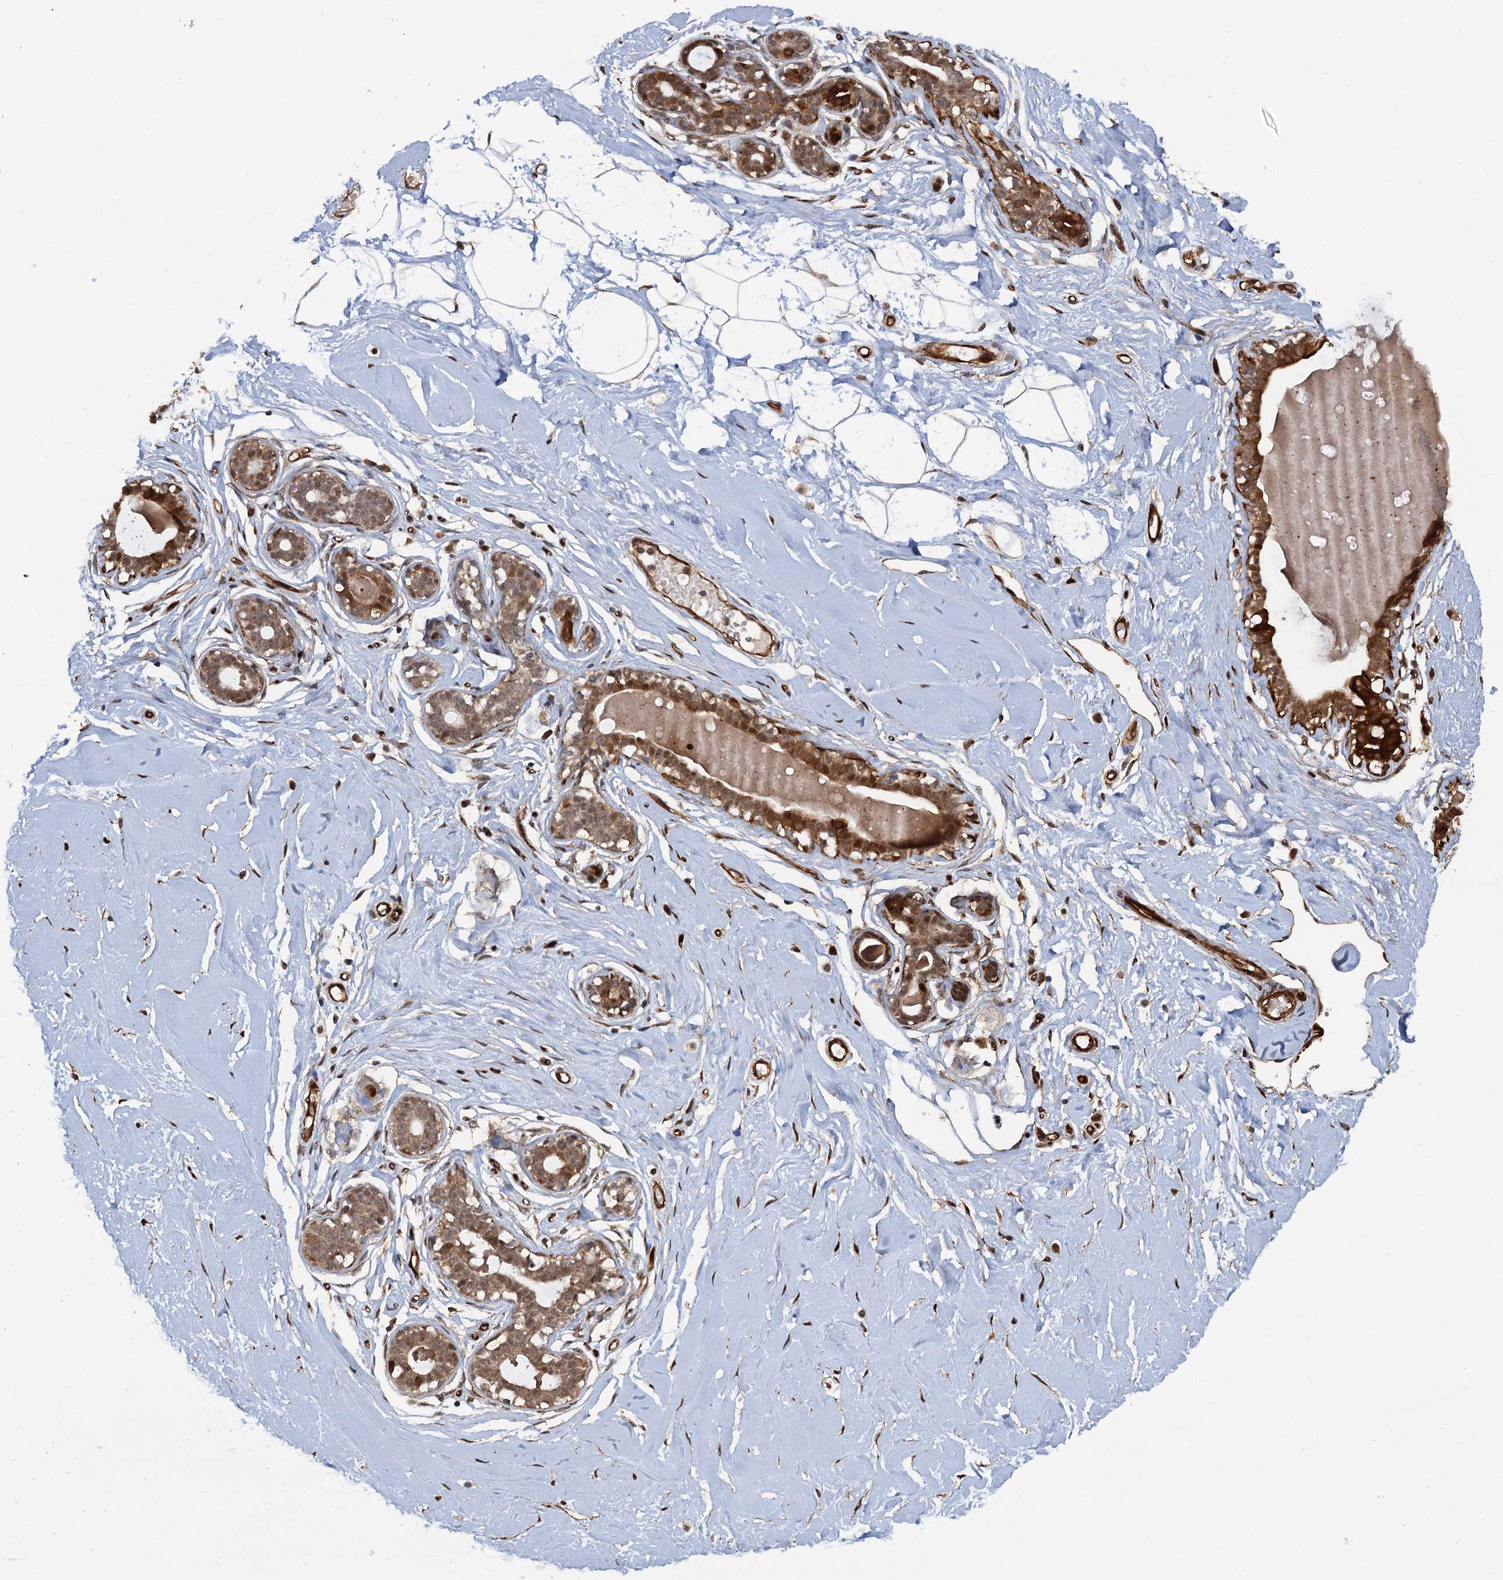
{"staining": {"intensity": "moderate", "quantity": "25%-75%", "location": "nuclear"}, "tissue": "breast", "cell_type": "Adipocytes", "image_type": "normal", "snomed": [{"axis": "morphology", "description": "Normal tissue, NOS"}, {"axis": "morphology", "description": "Adenoma, NOS"}, {"axis": "topography", "description": "Breast"}], "caption": "Moderate nuclear staining for a protein is appreciated in about 25%-75% of adipocytes of benign breast using immunohistochemistry (IHC).", "gene": "SNRNP25", "patient": {"sex": "female", "age": 23}}